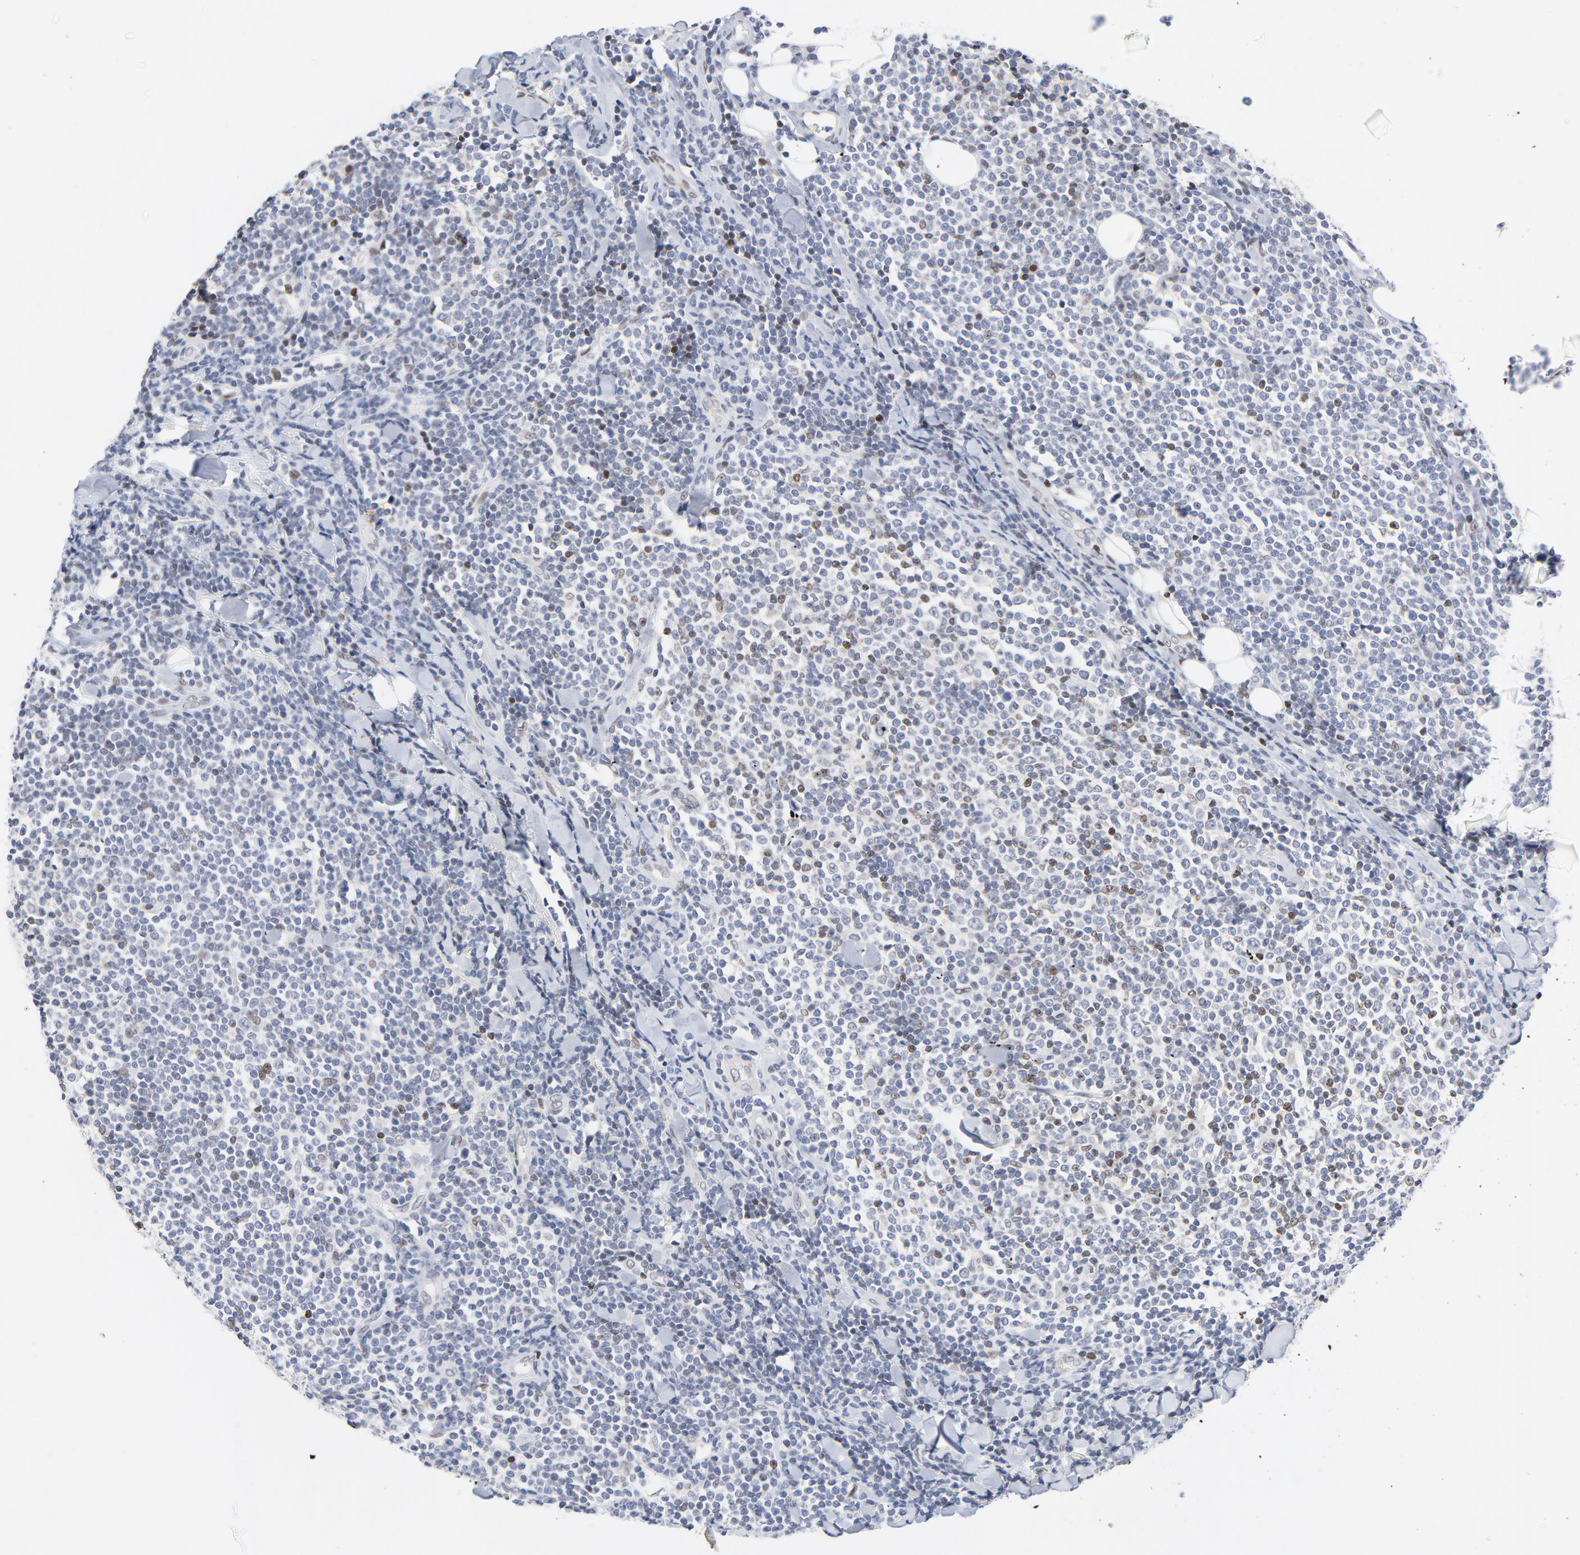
{"staining": {"intensity": "moderate", "quantity": "<25%", "location": "nuclear"}, "tissue": "lymphoma", "cell_type": "Tumor cells", "image_type": "cancer", "snomed": [{"axis": "morphology", "description": "Malignant lymphoma, non-Hodgkin's type, Low grade"}, {"axis": "topography", "description": "Soft tissue"}], "caption": "The micrograph exhibits staining of malignant lymphoma, non-Hodgkin's type (low-grade), revealing moderate nuclear protein expression (brown color) within tumor cells.", "gene": "NFIC", "patient": {"sex": "male", "age": 92}}